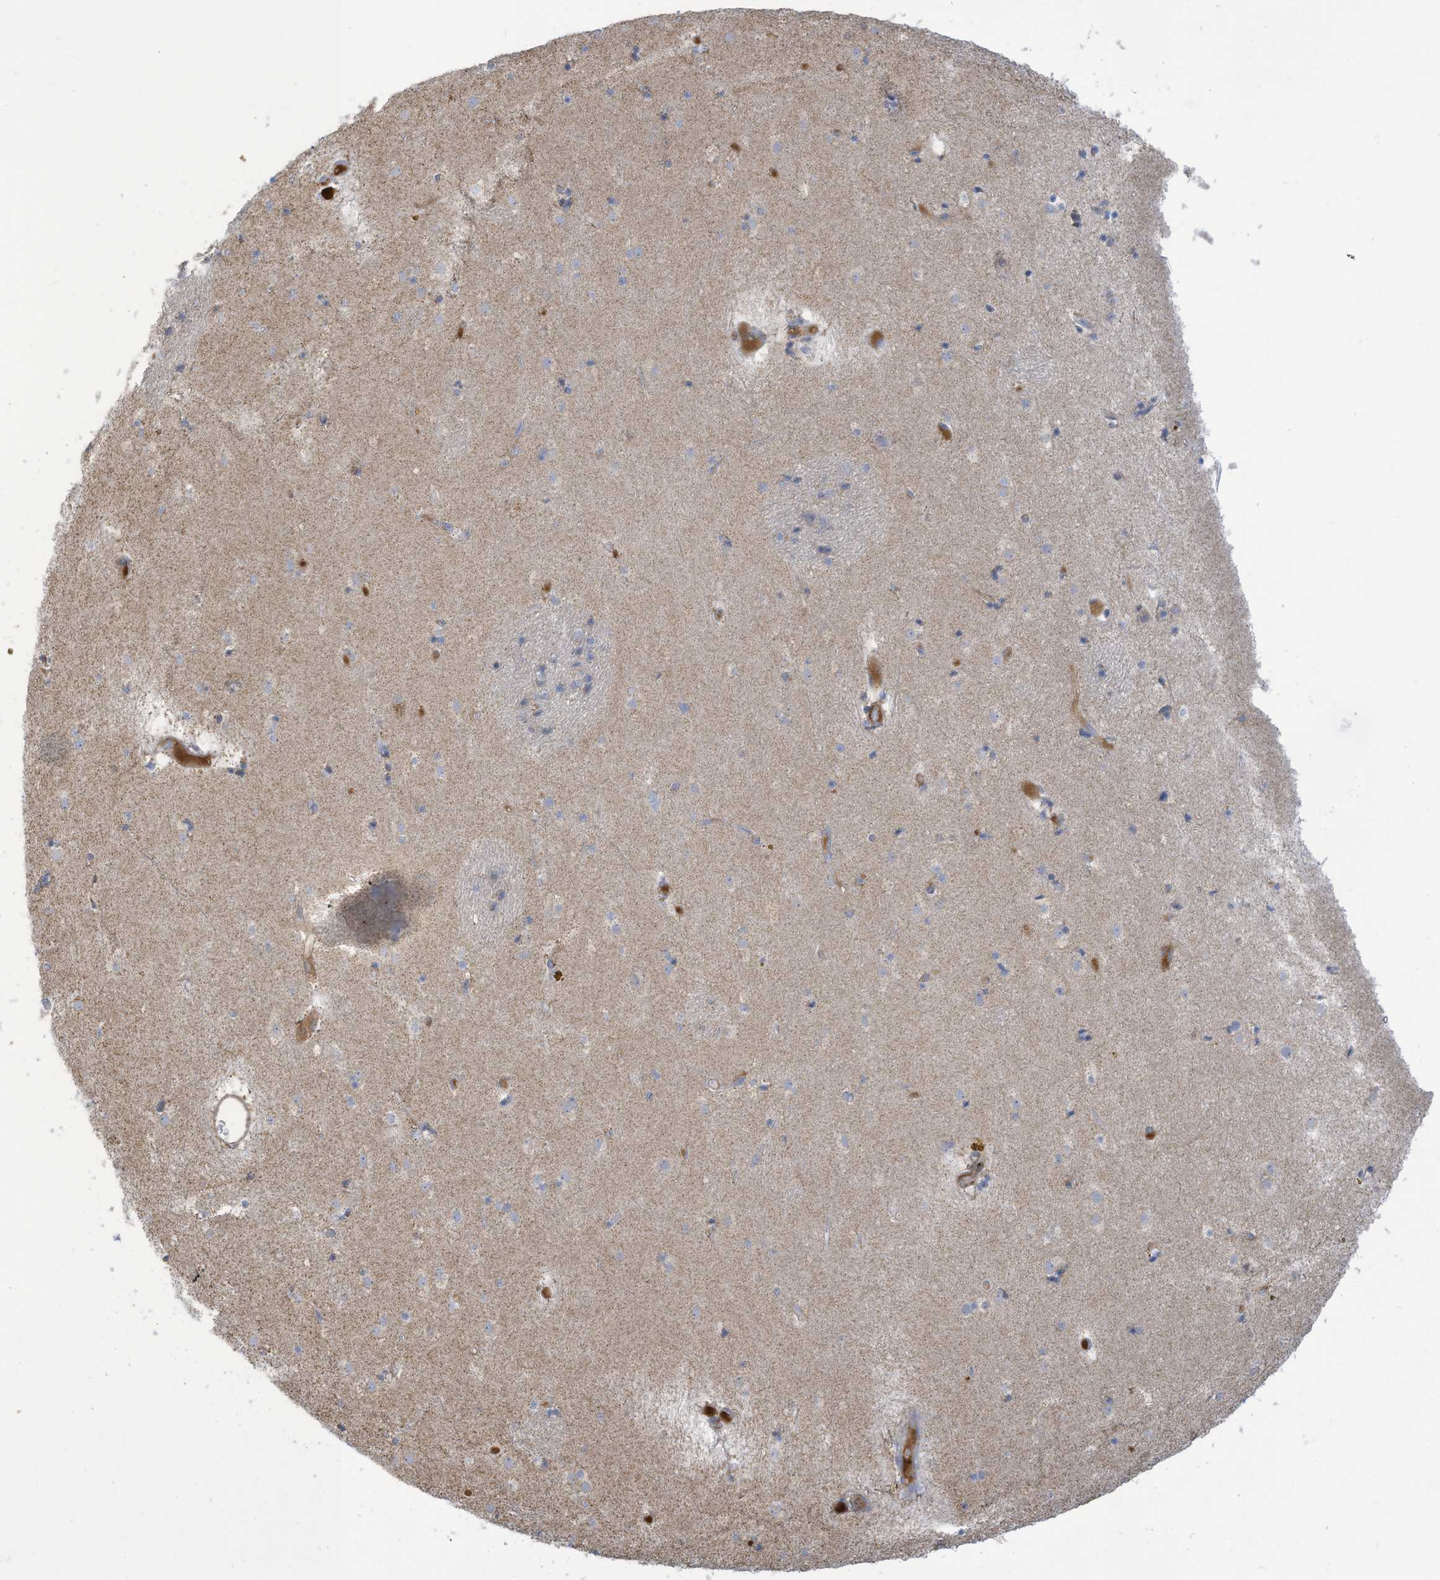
{"staining": {"intensity": "negative", "quantity": "none", "location": "none"}, "tissue": "caudate", "cell_type": "Glial cells", "image_type": "normal", "snomed": [{"axis": "morphology", "description": "Normal tissue, NOS"}, {"axis": "topography", "description": "Lateral ventricle wall"}], "caption": "There is no significant staining in glial cells of caudate. (Brightfield microscopy of DAB immunohistochemistry at high magnification).", "gene": "NLN", "patient": {"sex": "male", "age": 70}}